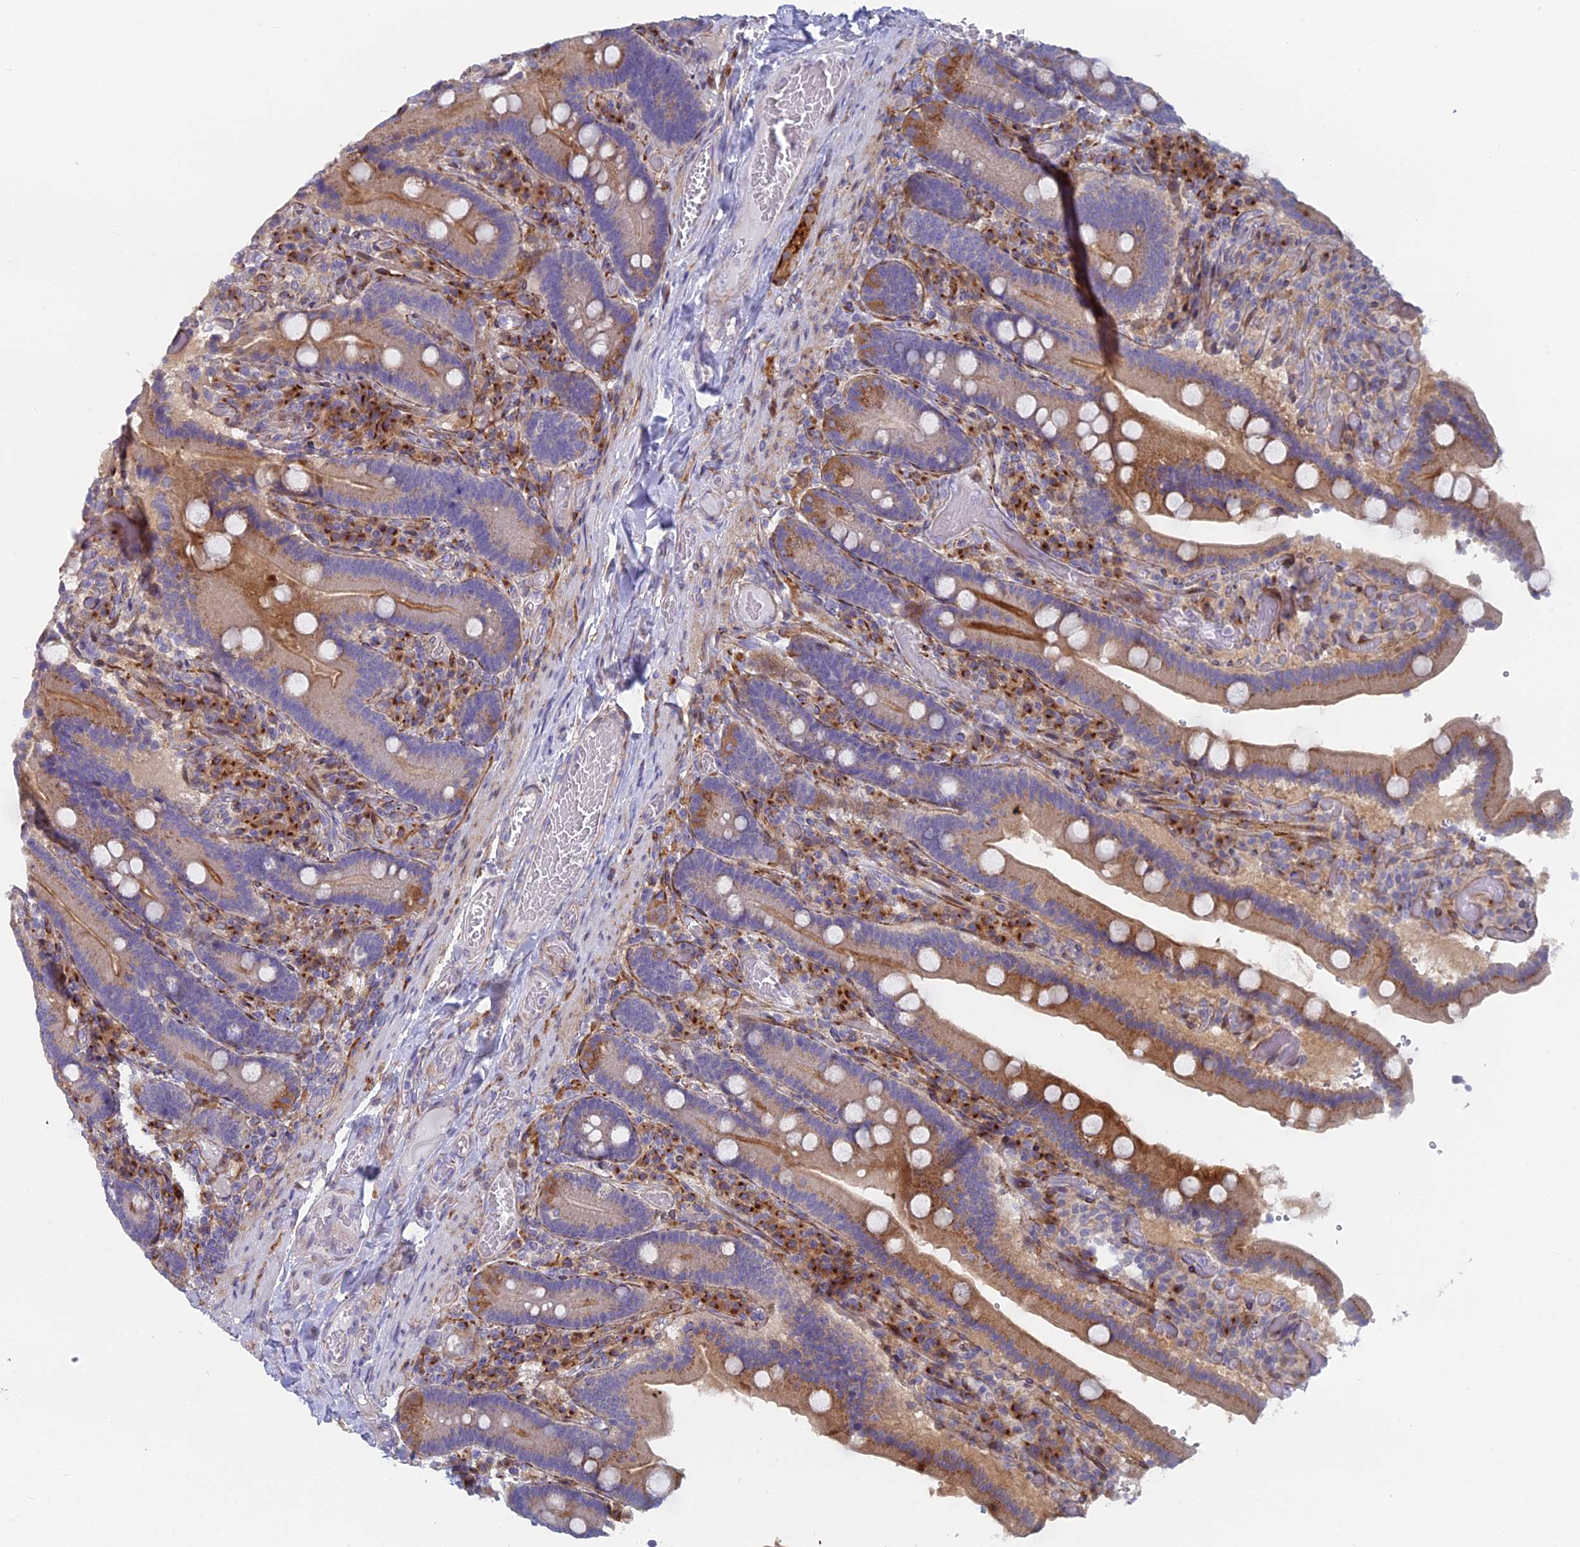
{"staining": {"intensity": "moderate", "quantity": "25%-75%", "location": "cytoplasmic/membranous"}, "tissue": "duodenum", "cell_type": "Glandular cells", "image_type": "normal", "snomed": [{"axis": "morphology", "description": "Normal tissue, NOS"}, {"axis": "topography", "description": "Duodenum"}], "caption": "Duodenum stained with DAB (3,3'-diaminobenzidine) immunohistochemistry (IHC) reveals medium levels of moderate cytoplasmic/membranous positivity in about 25%-75% of glandular cells.", "gene": "B9D2", "patient": {"sex": "female", "age": 62}}